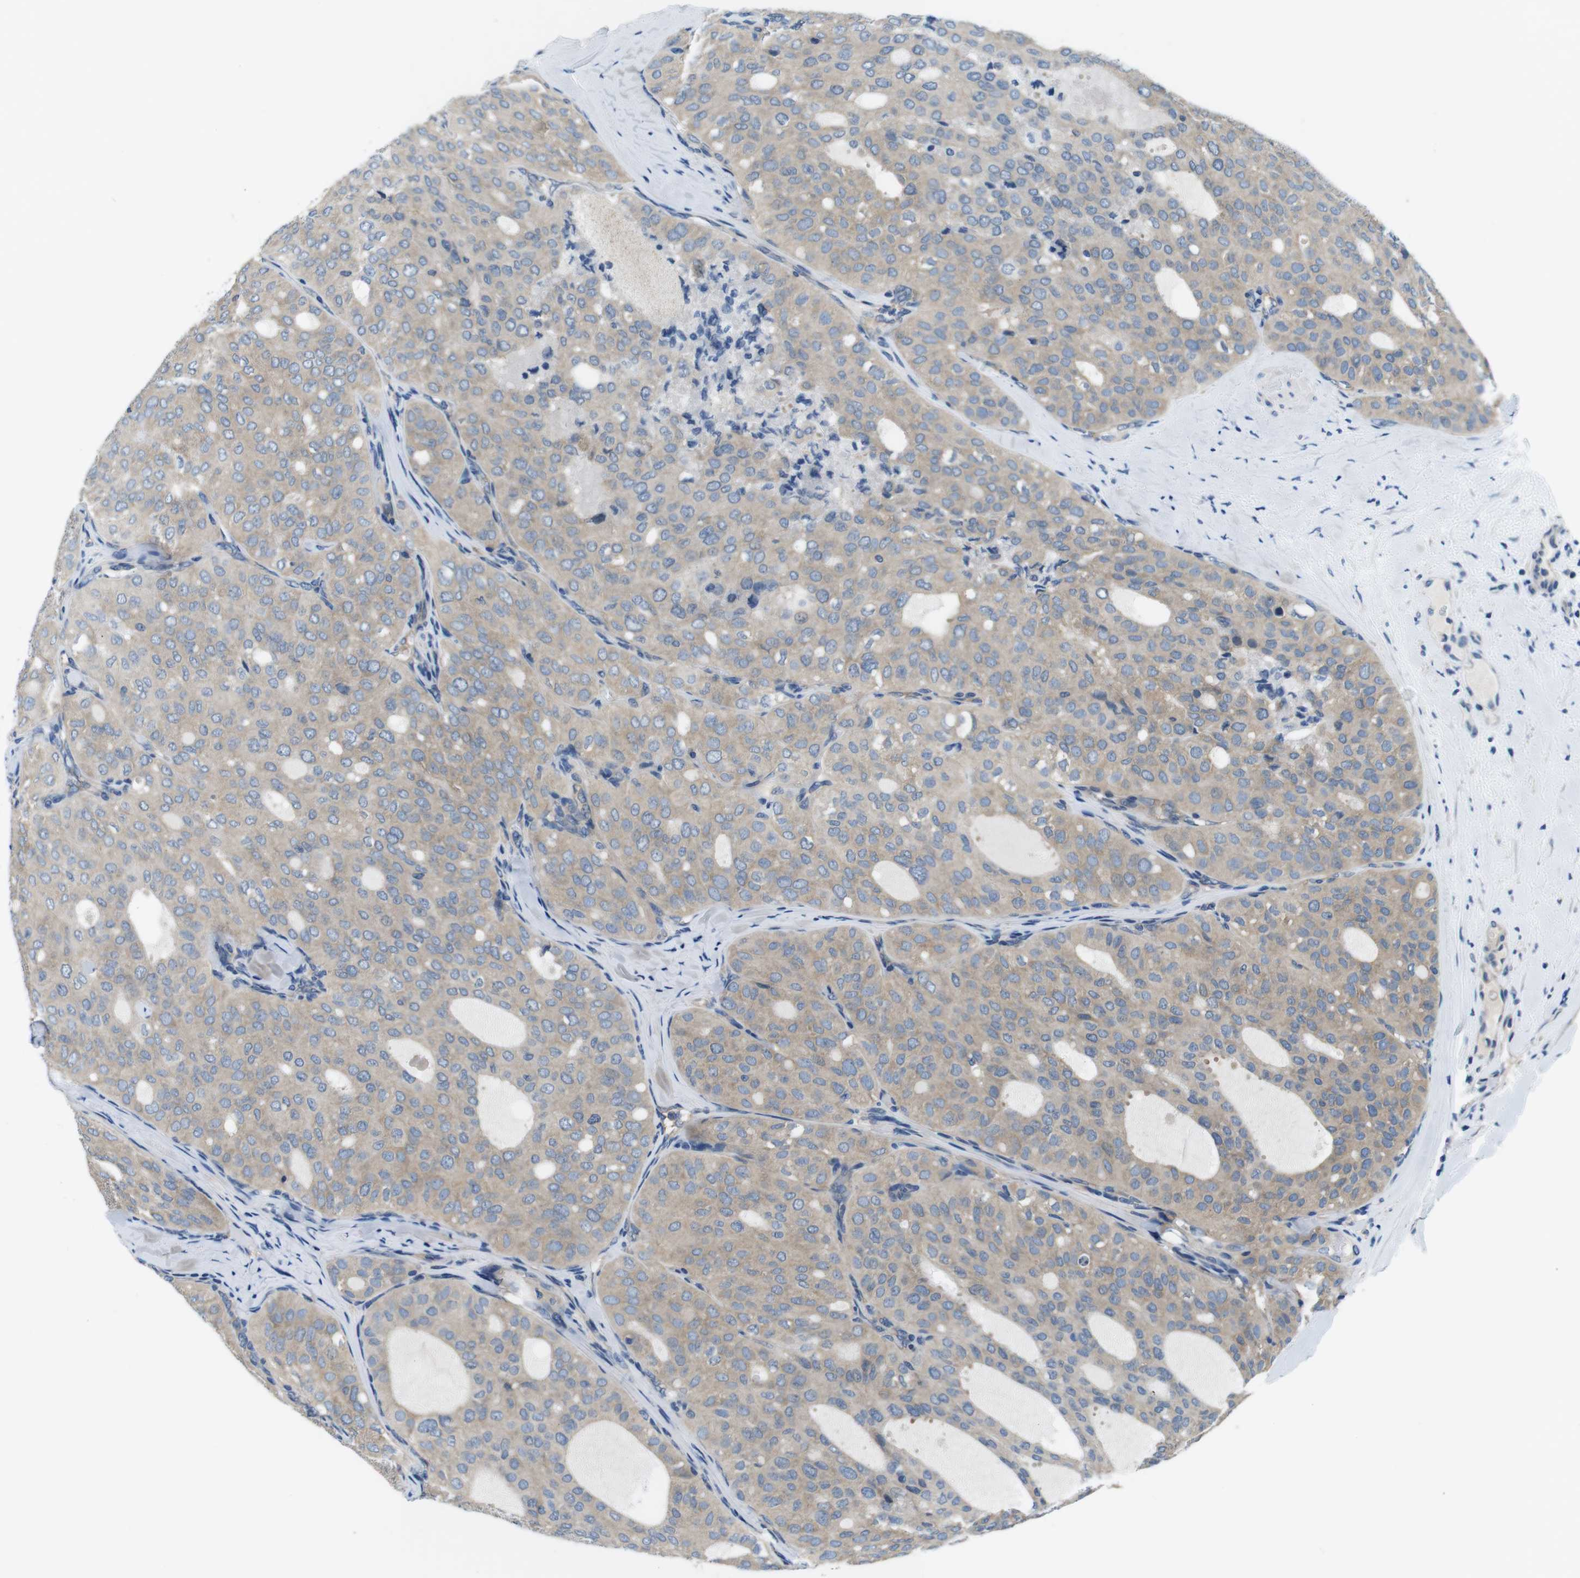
{"staining": {"intensity": "weak", "quantity": ">75%", "location": "cytoplasmic/membranous"}, "tissue": "thyroid cancer", "cell_type": "Tumor cells", "image_type": "cancer", "snomed": [{"axis": "morphology", "description": "Follicular adenoma carcinoma, NOS"}, {"axis": "topography", "description": "Thyroid gland"}], "caption": "IHC photomicrograph of follicular adenoma carcinoma (thyroid) stained for a protein (brown), which demonstrates low levels of weak cytoplasmic/membranous positivity in about >75% of tumor cells.", "gene": "DENND4C", "patient": {"sex": "male", "age": 75}}